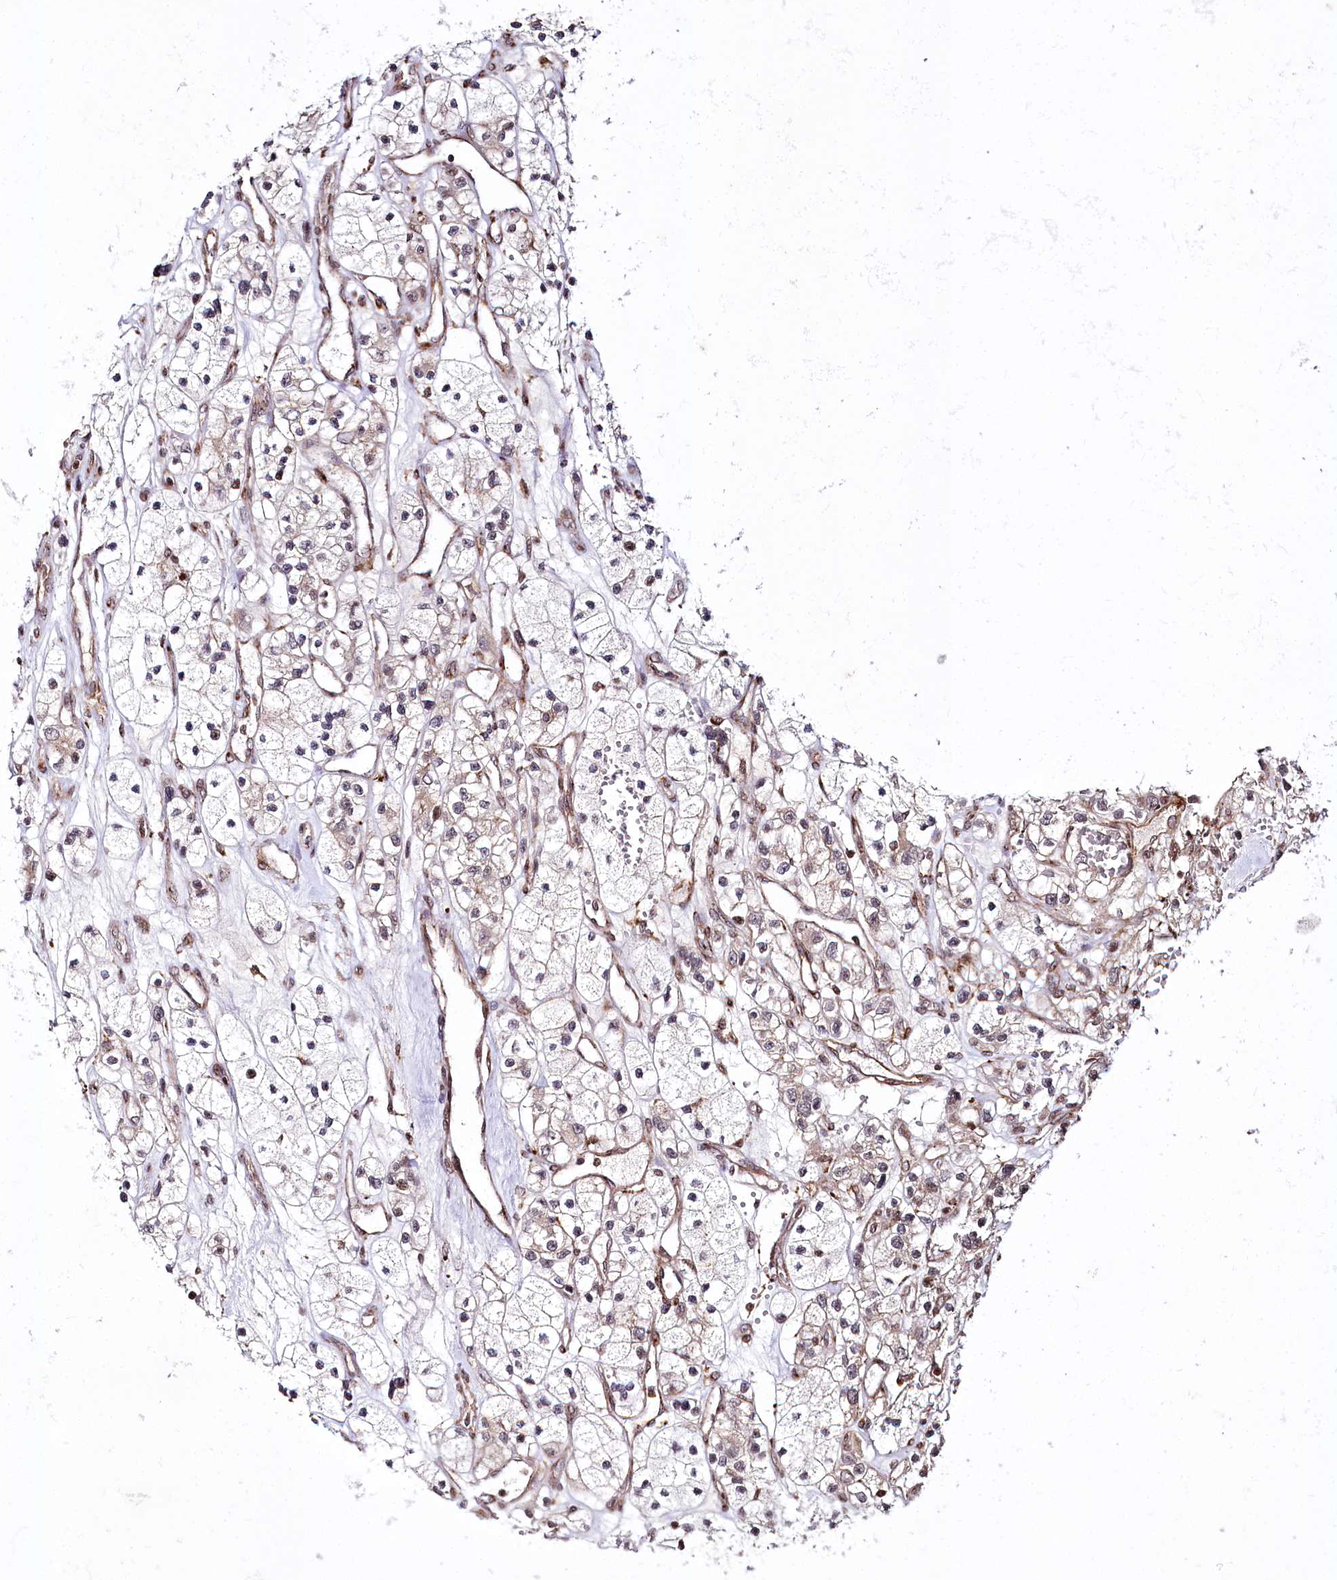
{"staining": {"intensity": "negative", "quantity": "none", "location": "none"}, "tissue": "renal cancer", "cell_type": "Tumor cells", "image_type": "cancer", "snomed": [{"axis": "morphology", "description": "Adenocarcinoma, NOS"}, {"axis": "topography", "description": "Kidney"}], "caption": "Tumor cells are negative for protein expression in human renal cancer (adenocarcinoma).", "gene": "HOXC8", "patient": {"sex": "female", "age": 57}}